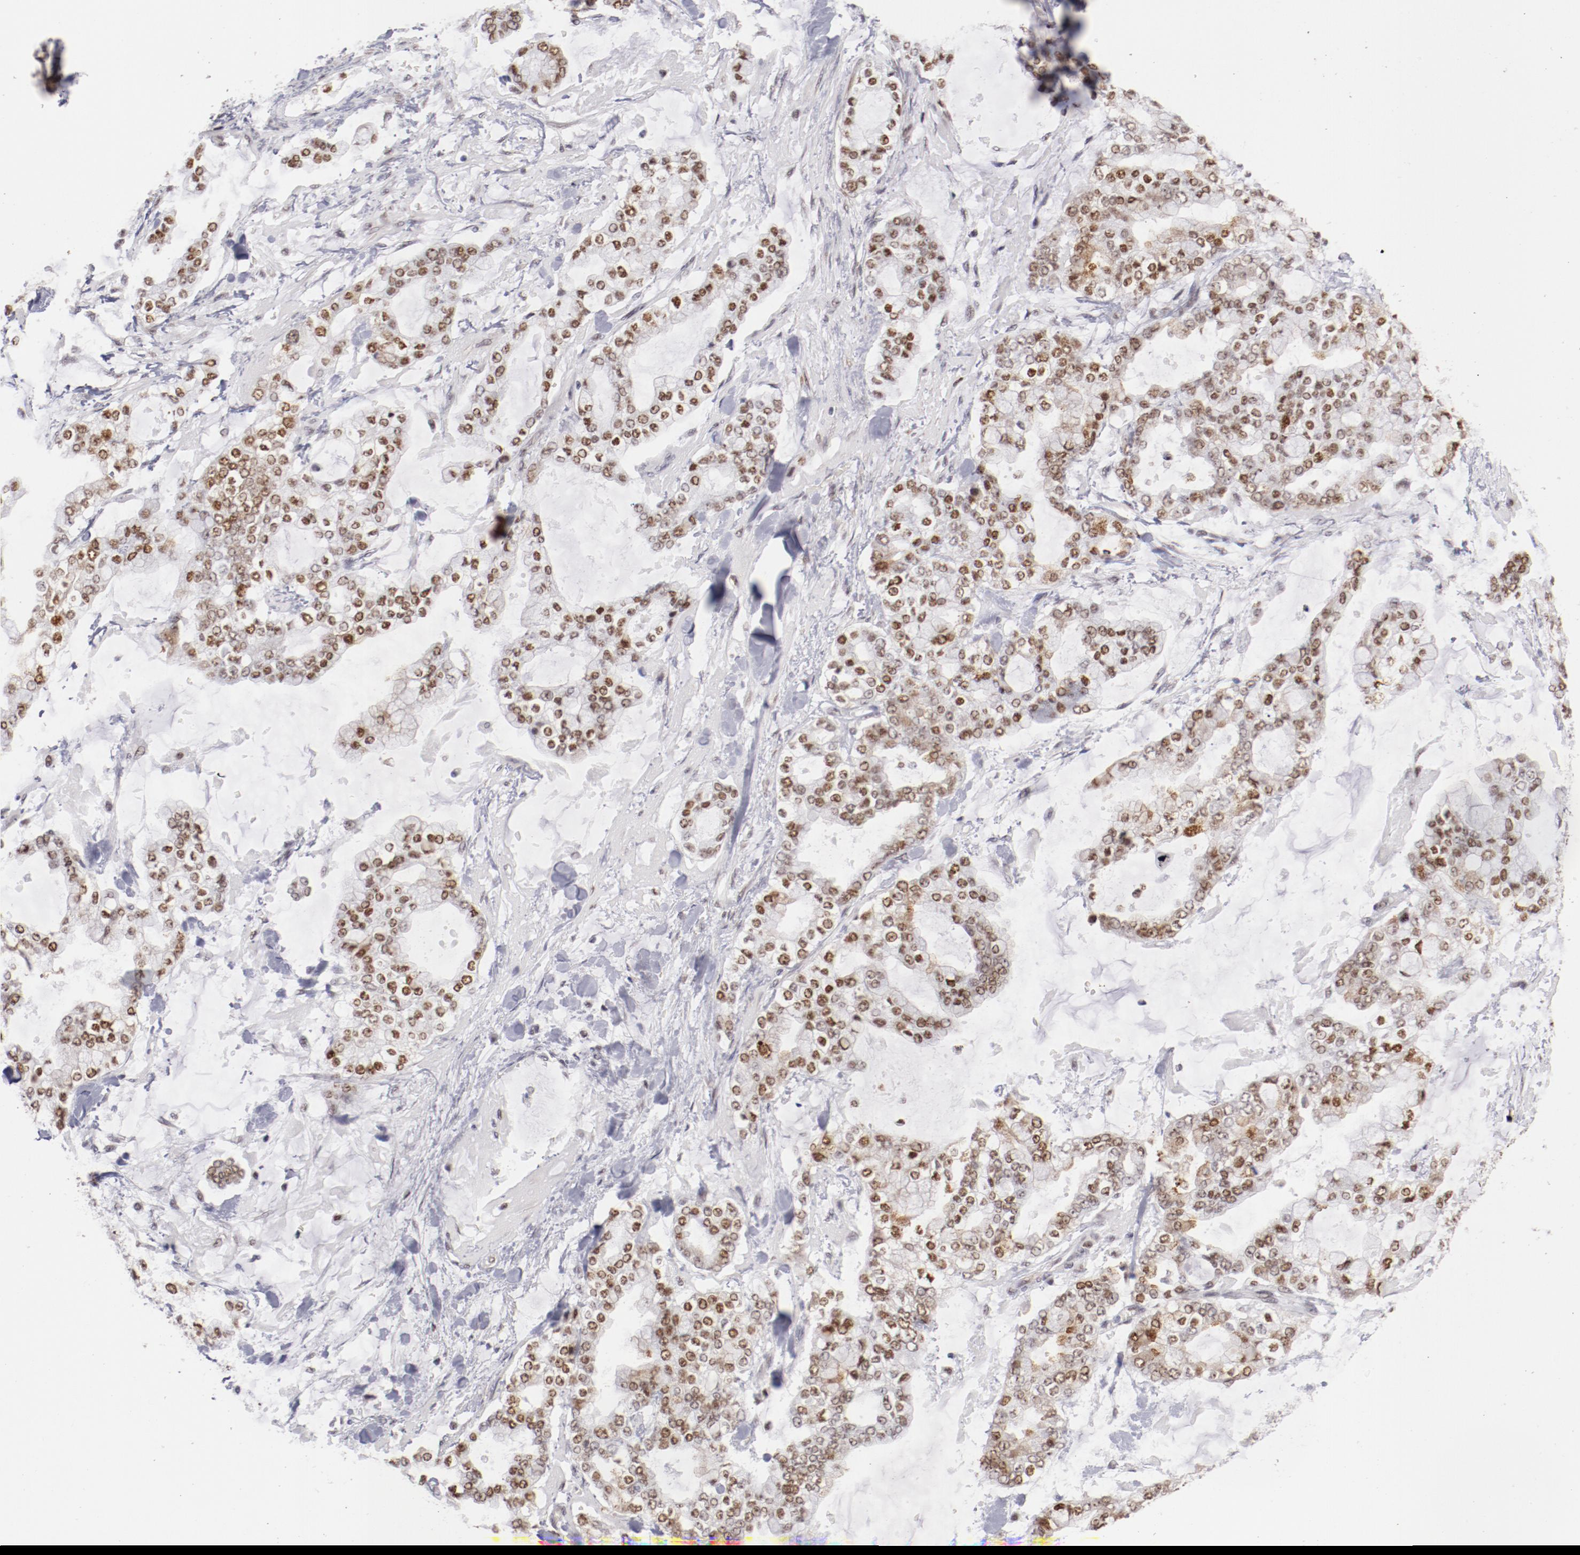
{"staining": {"intensity": "moderate", "quantity": ">75%", "location": "nuclear"}, "tissue": "stomach cancer", "cell_type": "Tumor cells", "image_type": "cancer", "snomed": [{"axis": "morphology", "description": "Normal tissue, NOS"}, {"axis": "morphology", "description": "Adenocarcinoma, NOS"}, {"axis": "topography", "description": "Stomach, upper"}, {"axis": "topography", "description": "Stomach"}], "caption": "A high-resolution photomicrograph shows immunohistochemistry staining of stomach cancer, which demonstrates moderate nuclear staining in approximately >75% of tumor cells.", "gene": "TFAP4", "patient": {"sex": "male", "age": 76}}